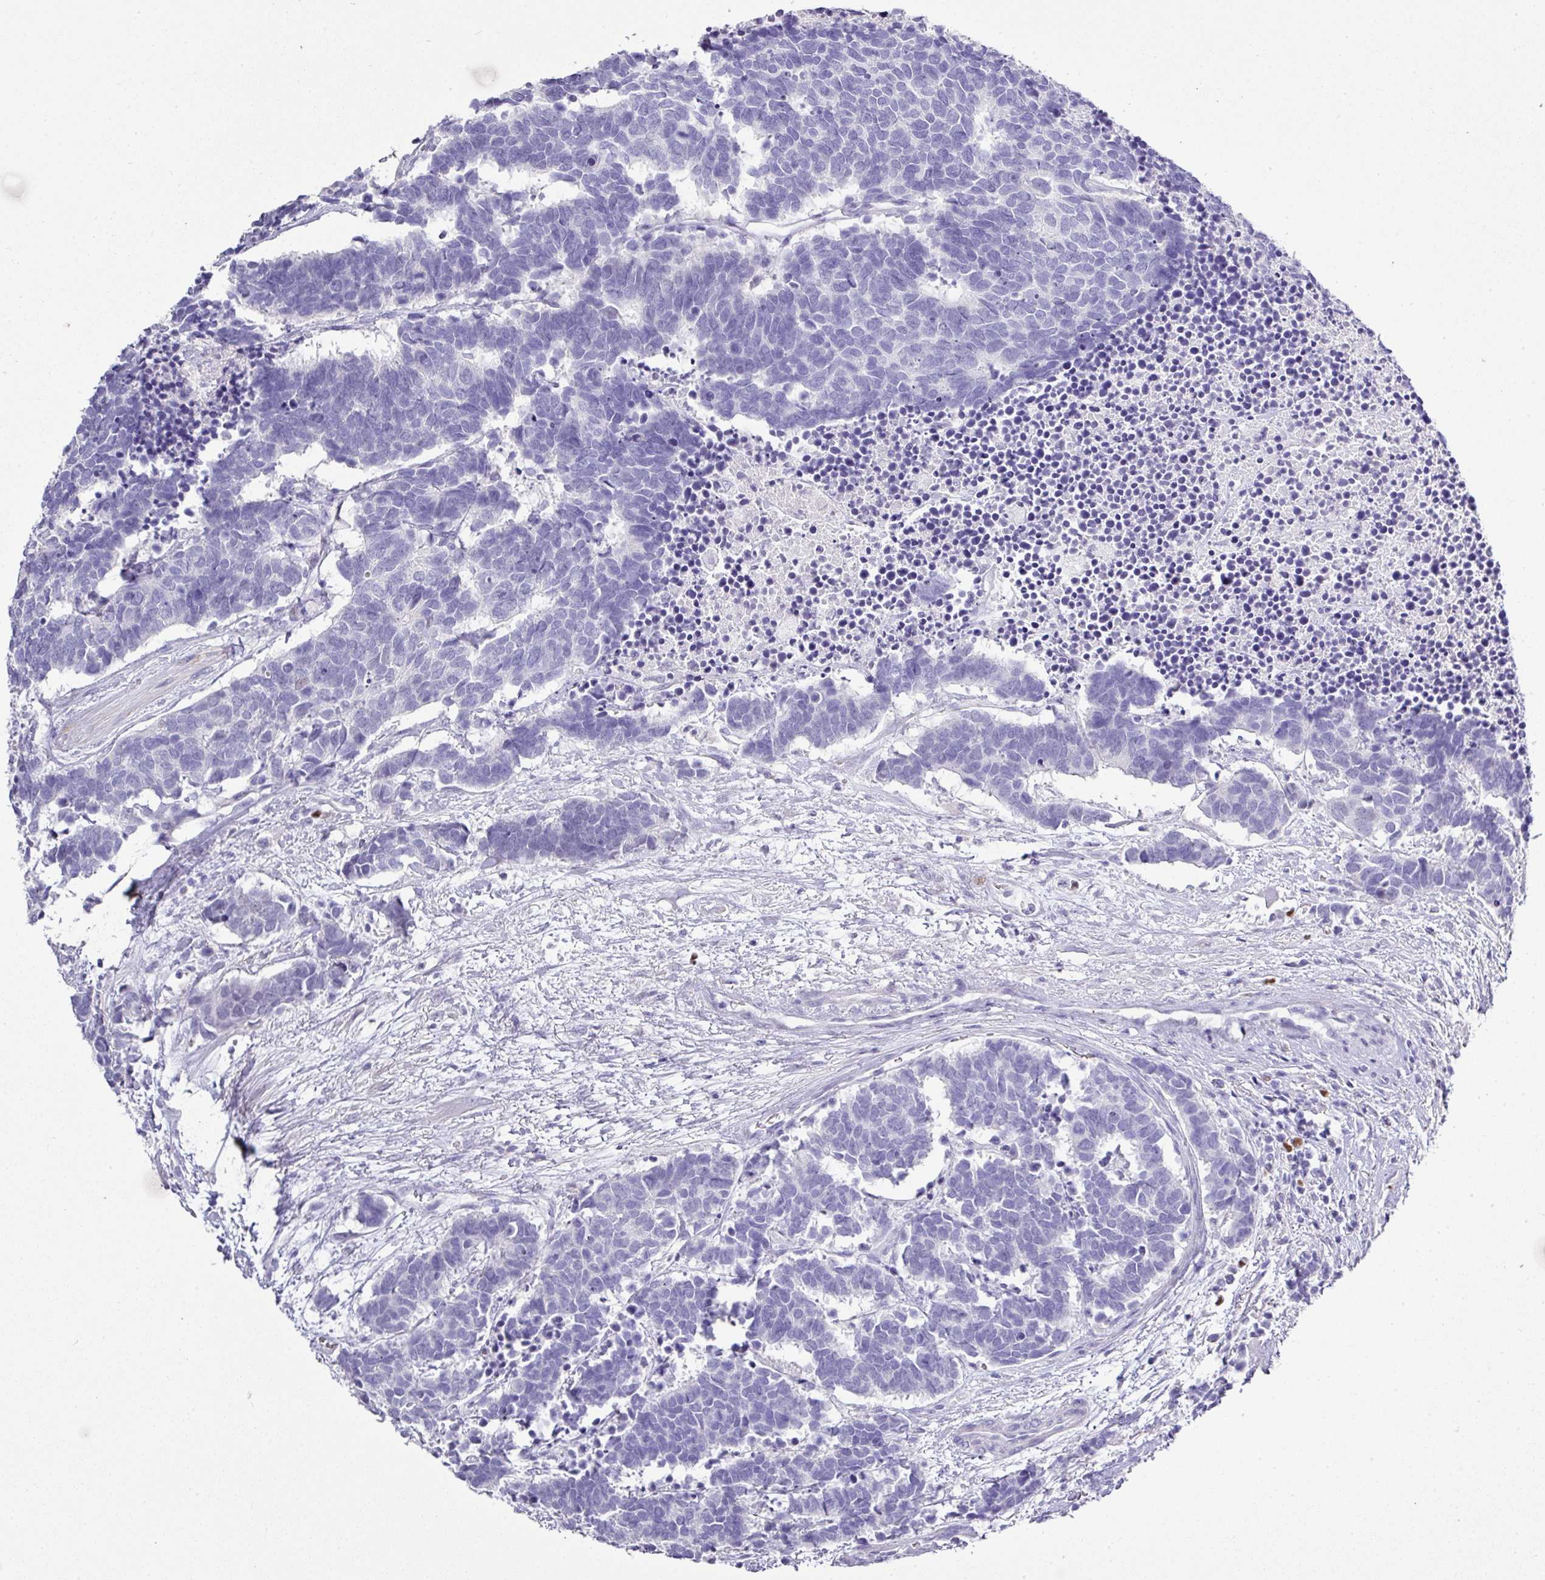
{"staining": {"intensity": "negative", "quantity": "none", "location": "none"}, "tissue": "carcinoid", "cell_type": "Tumor cells", "image_type": "cancer", "snomed": [{"axis": "morphology", "description": "Carcinoma, NOS"}, {"axis": "morphology", "description": "Carcinoid, malignant, NOS"}, {"axis": "topography", "description": "Urinary bladder"}], "caption": "The histopathology image displays no significant expression in tumor cells of carcinoma.", "gene": "BCL11A", "patient": {"sex": "male", "age": 57}}